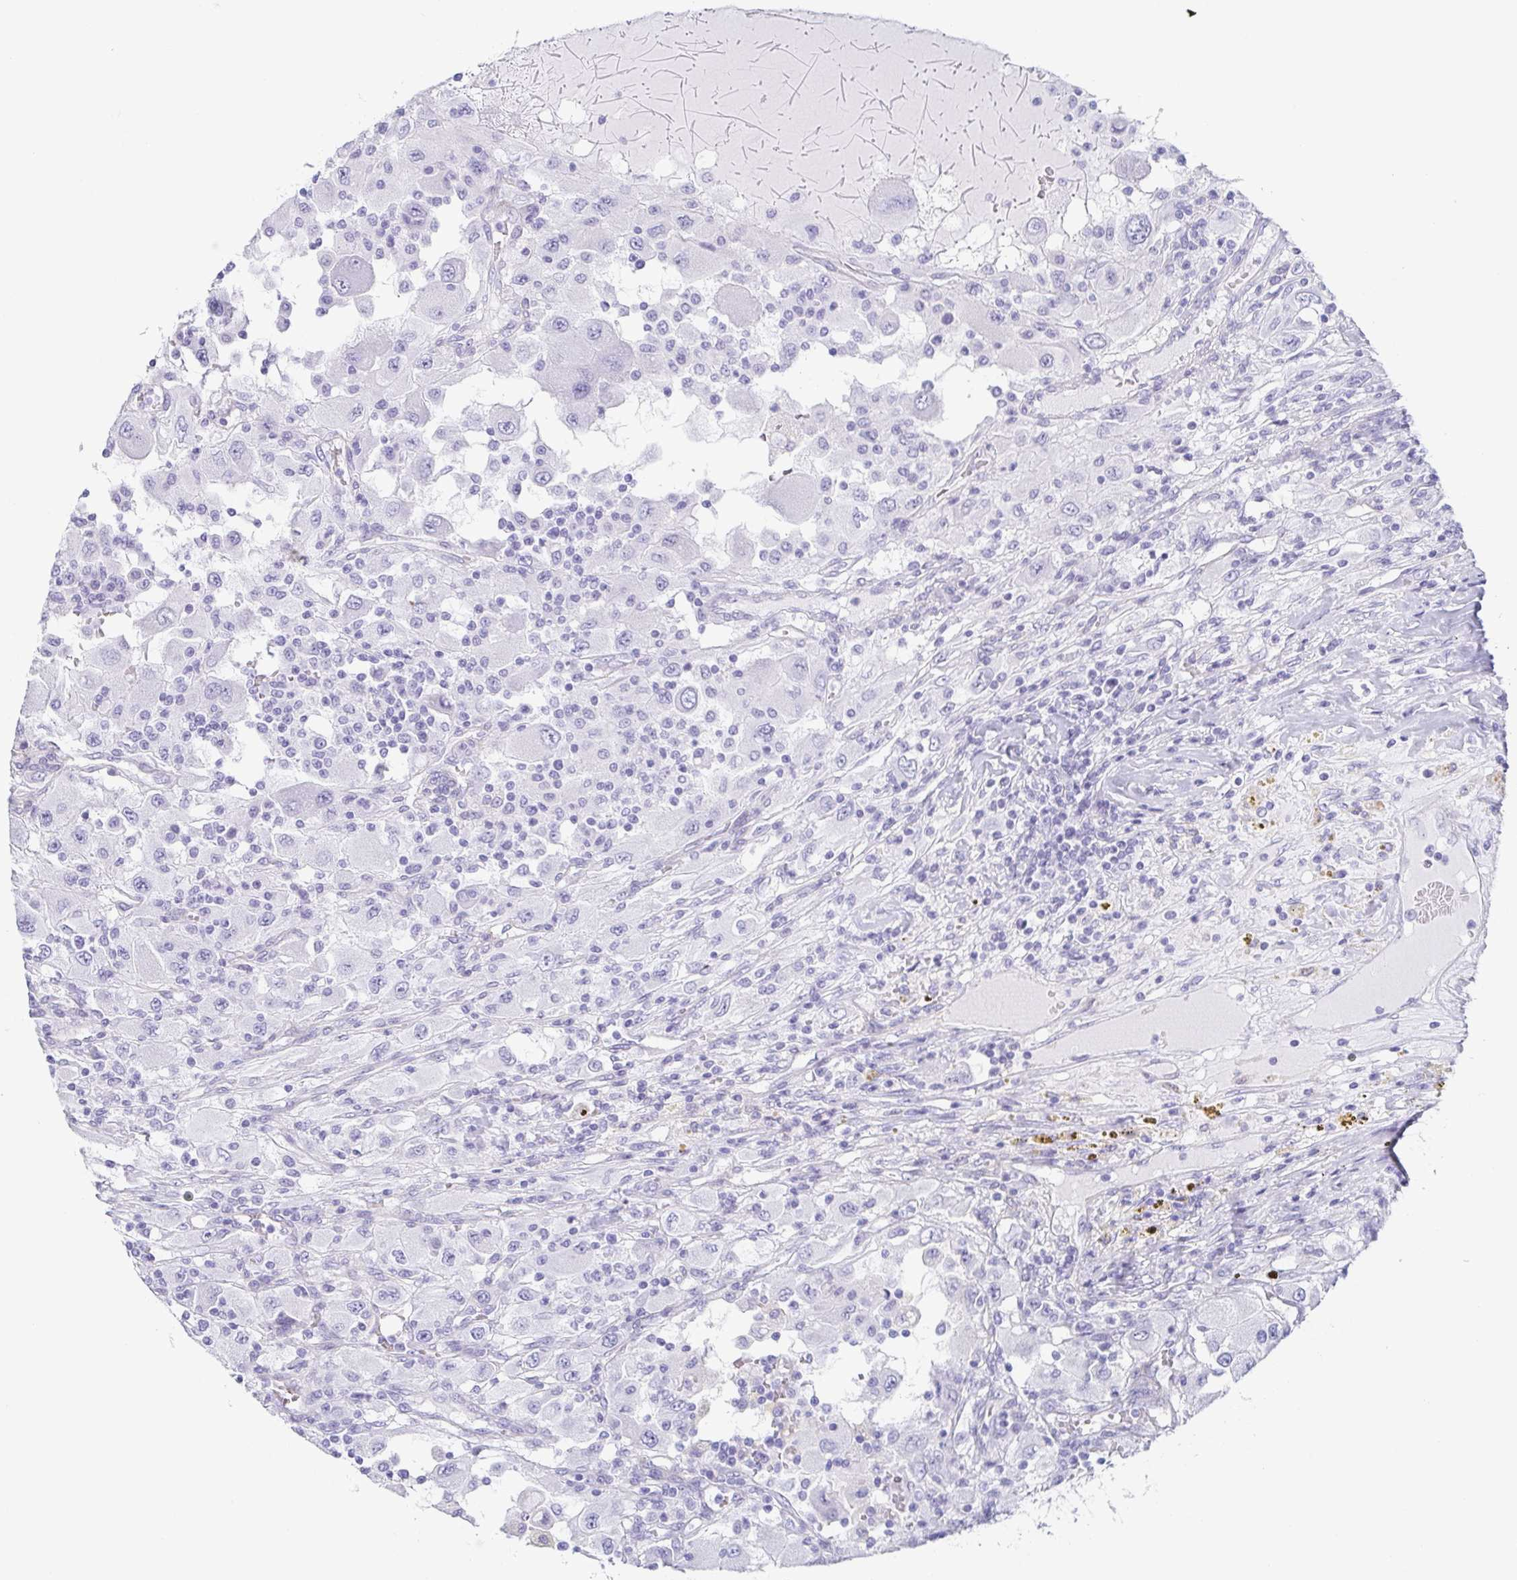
{"staining": {"intensity": "negative", "quantity": "none", "location": "none"}, "tissue": "renal cancer", "cell_type": "Tumor cells", "image_type": "cancer", "snomed": [{"axis": "morphology", "description": "Adenocarcinoma, NOS"}, {"axis": "topography", "description": "Kidney"}], "caption": "A histopathology image of renal adenocarcinoma stained for a protein displays no brown staining in tumor cells.", "gene": "PRR4", "patient": {"sex": "female", "age": 67}}